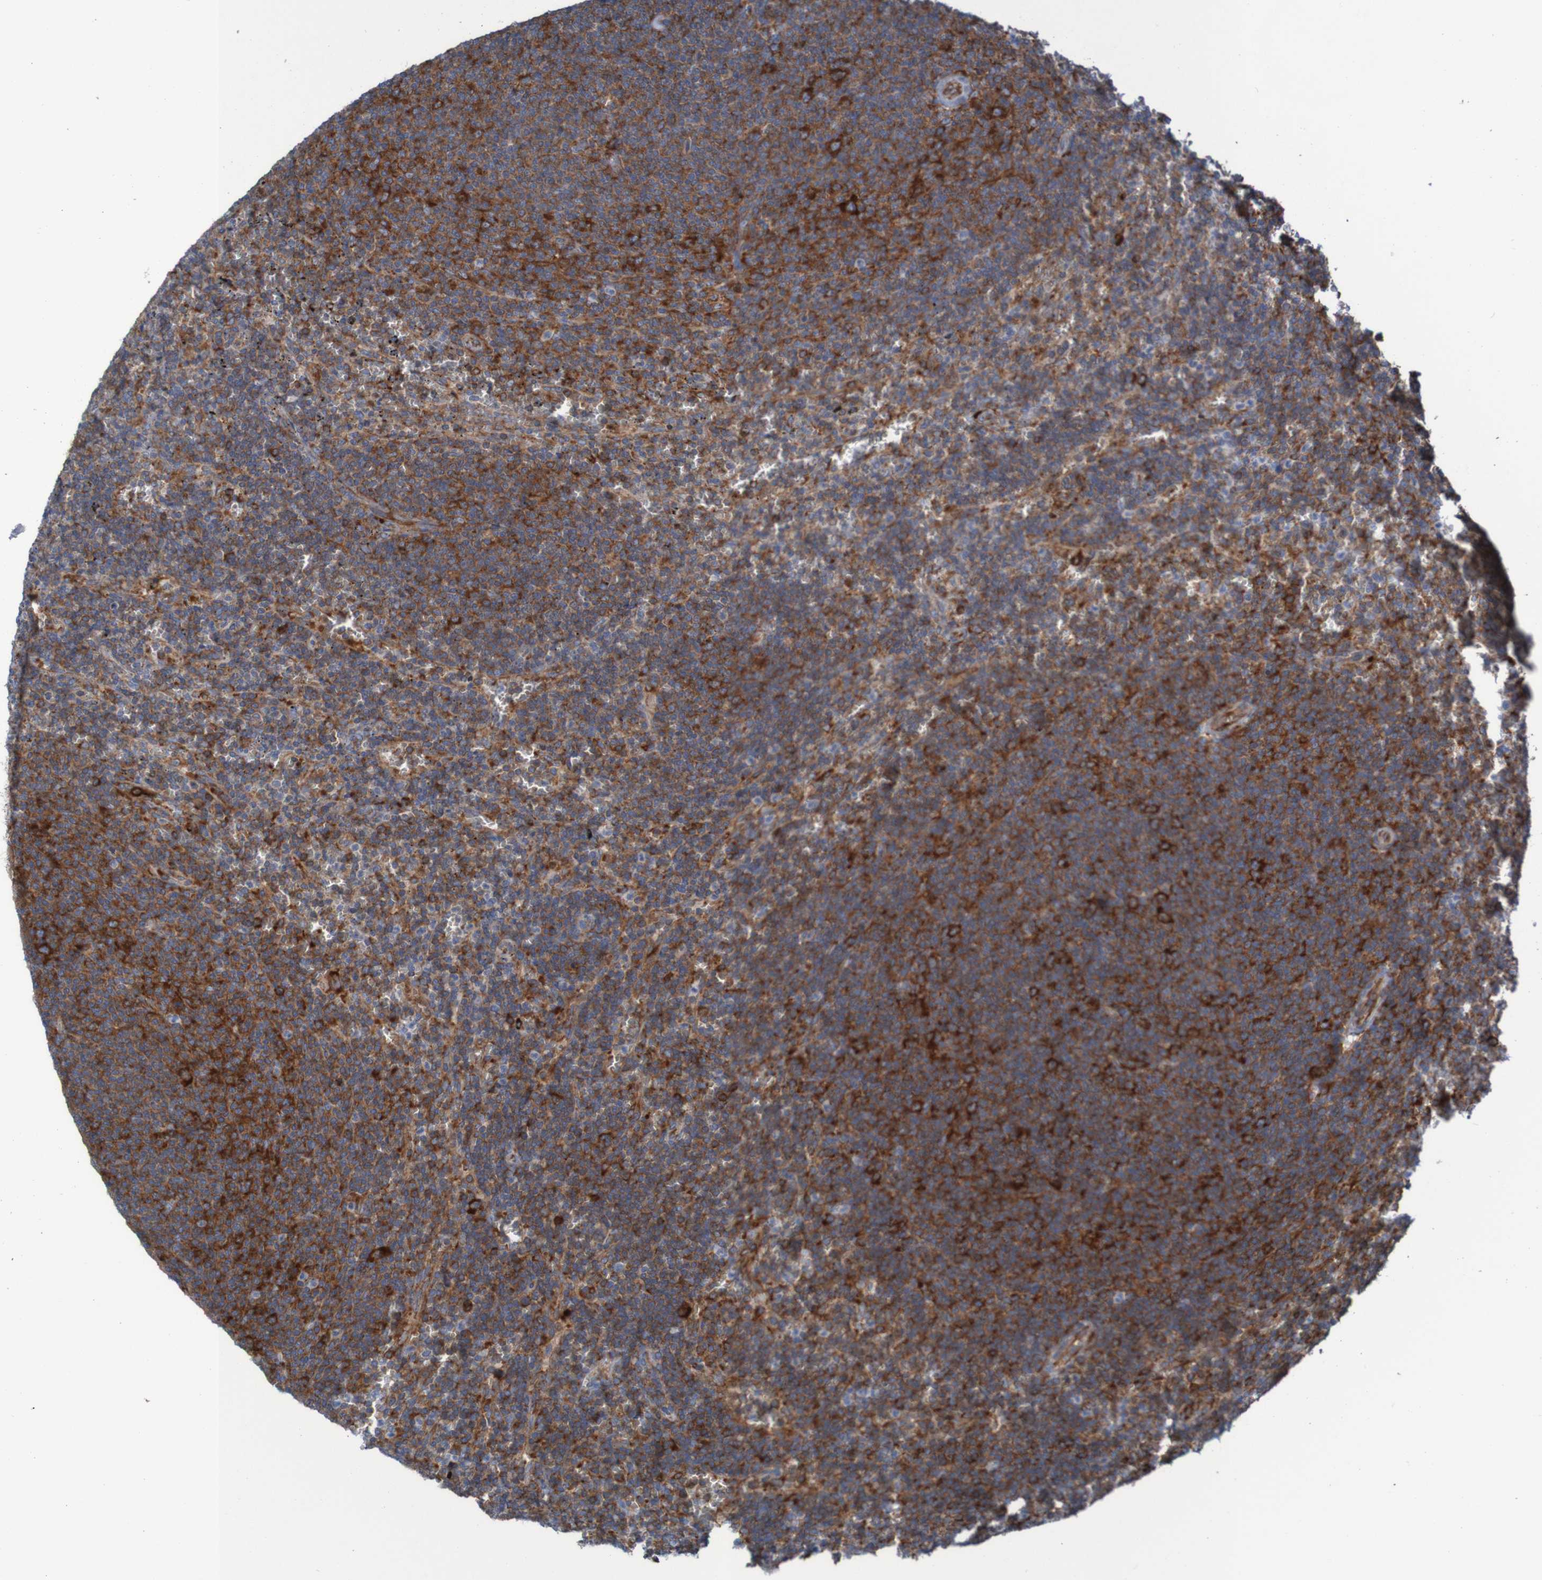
{"staining": {"intensity": "strong", "quantity": ">75%", "location": "cytoplasmic/membranous"}, "tissue": "lymphoma", "cell_type": "Tumor cells", "image_type": "cancer", "snomed": [{"axis": "morphology", "description": "Malignant lymphoma, non-Hodgkin's type, Low grade"}, {"axis": "topography", "description": "Spleen"}], "caption": "High-power microscopy captured an immunohistochemistry (IHC) image of malignant lymphoma, non-Hodgkin's type (low-grade), revealing strong cytoplasmic/membranous staining in about >75% of tumor cells.", "gene": "RPL10", "patient": {"sex": "female", "age": 50}}